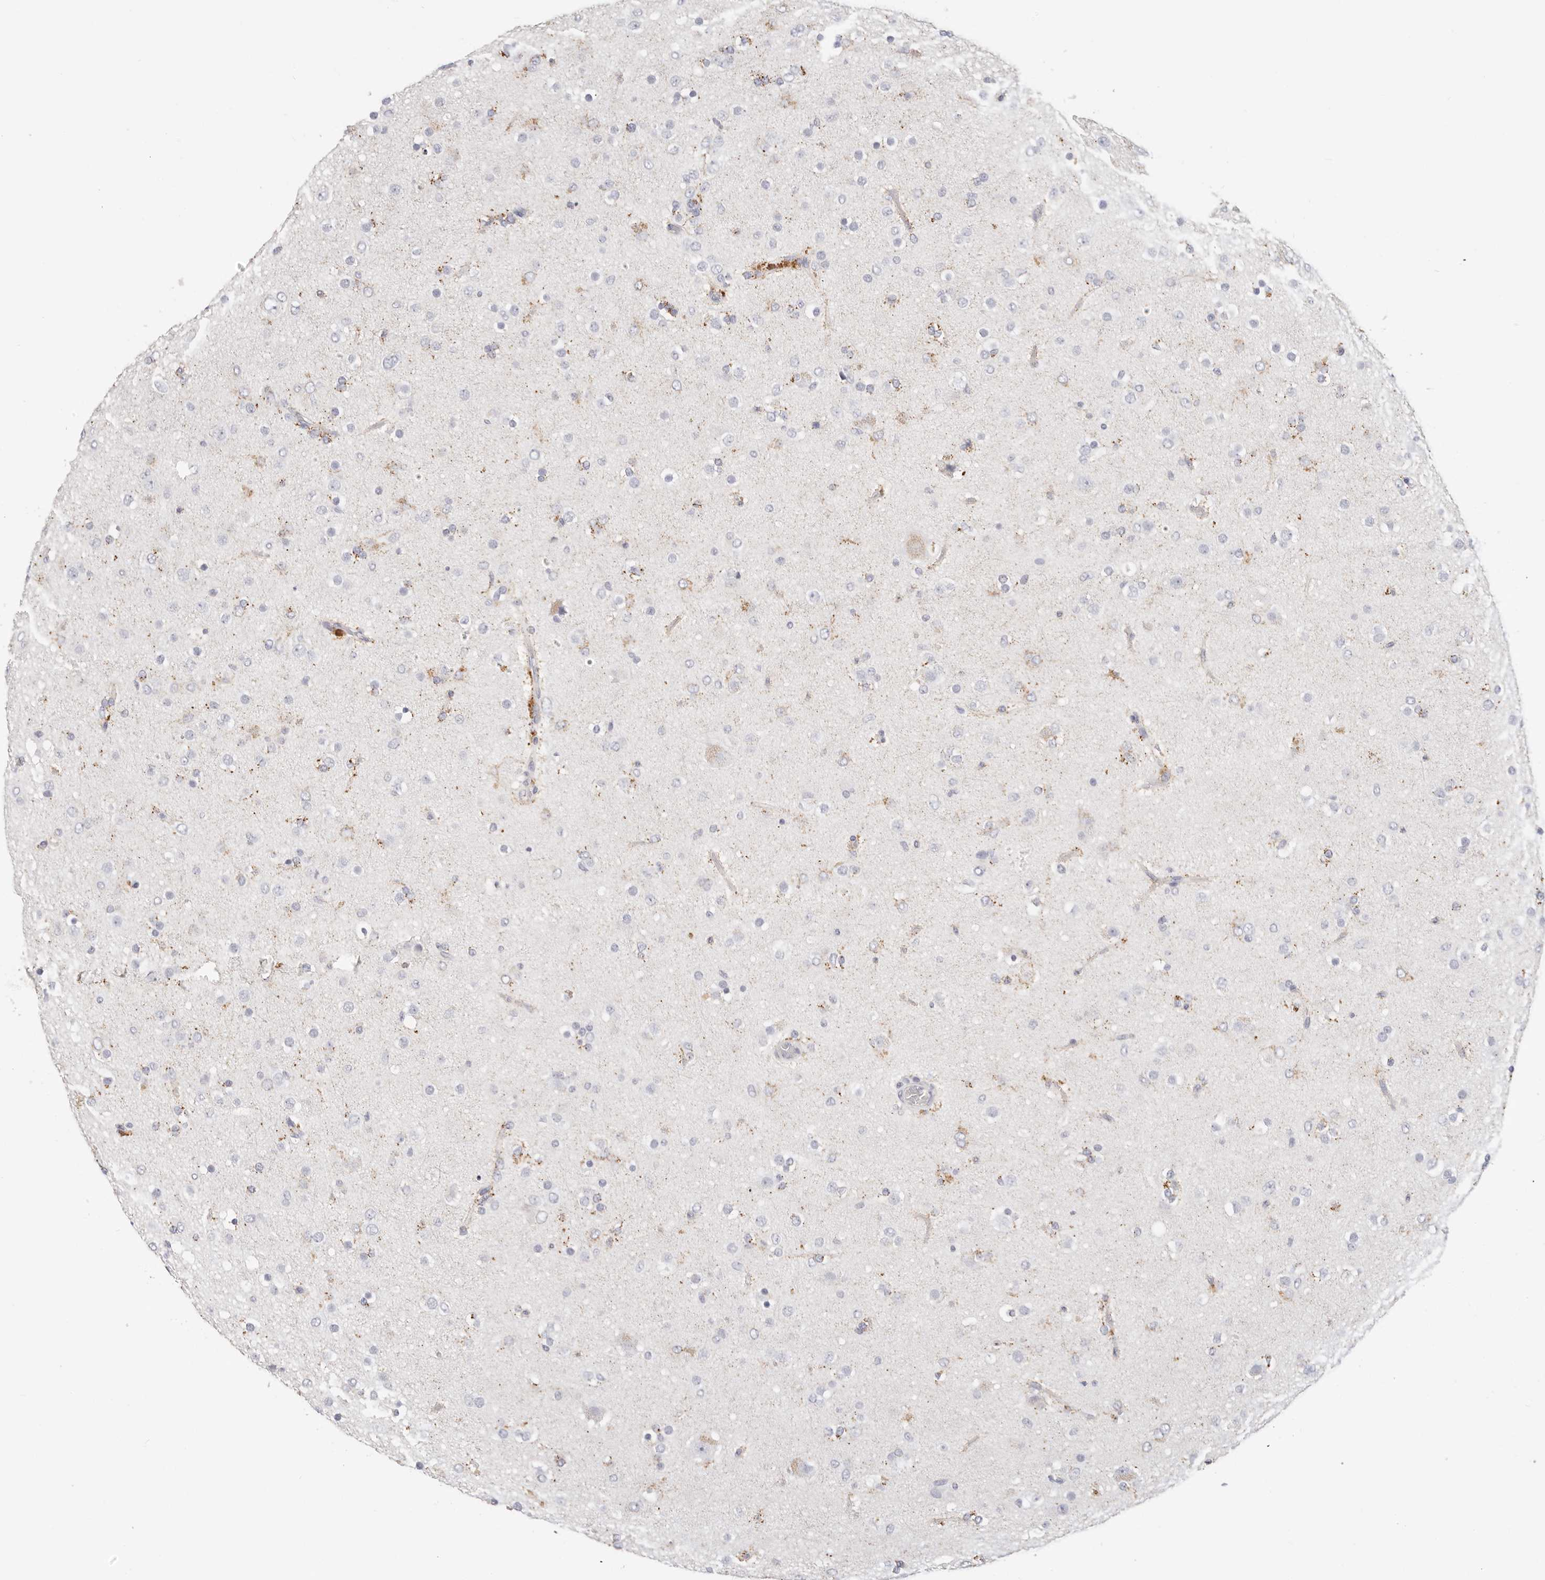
{"staining": {"intensity": "moderate", "quantity": "<25%", "location": "cytoplasmic/membranous"}, "tissue": "glioma", "cell_type": "Tumor cells", "image_type": "cancer", "snomed": [{"axis": "morphology", "description": "Glioma, malignant, Low grade"}, {"axis": "topography", "description": "Brain"}], "caption": "A low amount of moderate cytoplasmic/membranous staining is identified in about <25% of tumor cells in glioma tissue.", "gene": "STKLD1", "patient": {"sex": "male", "age": 65}}